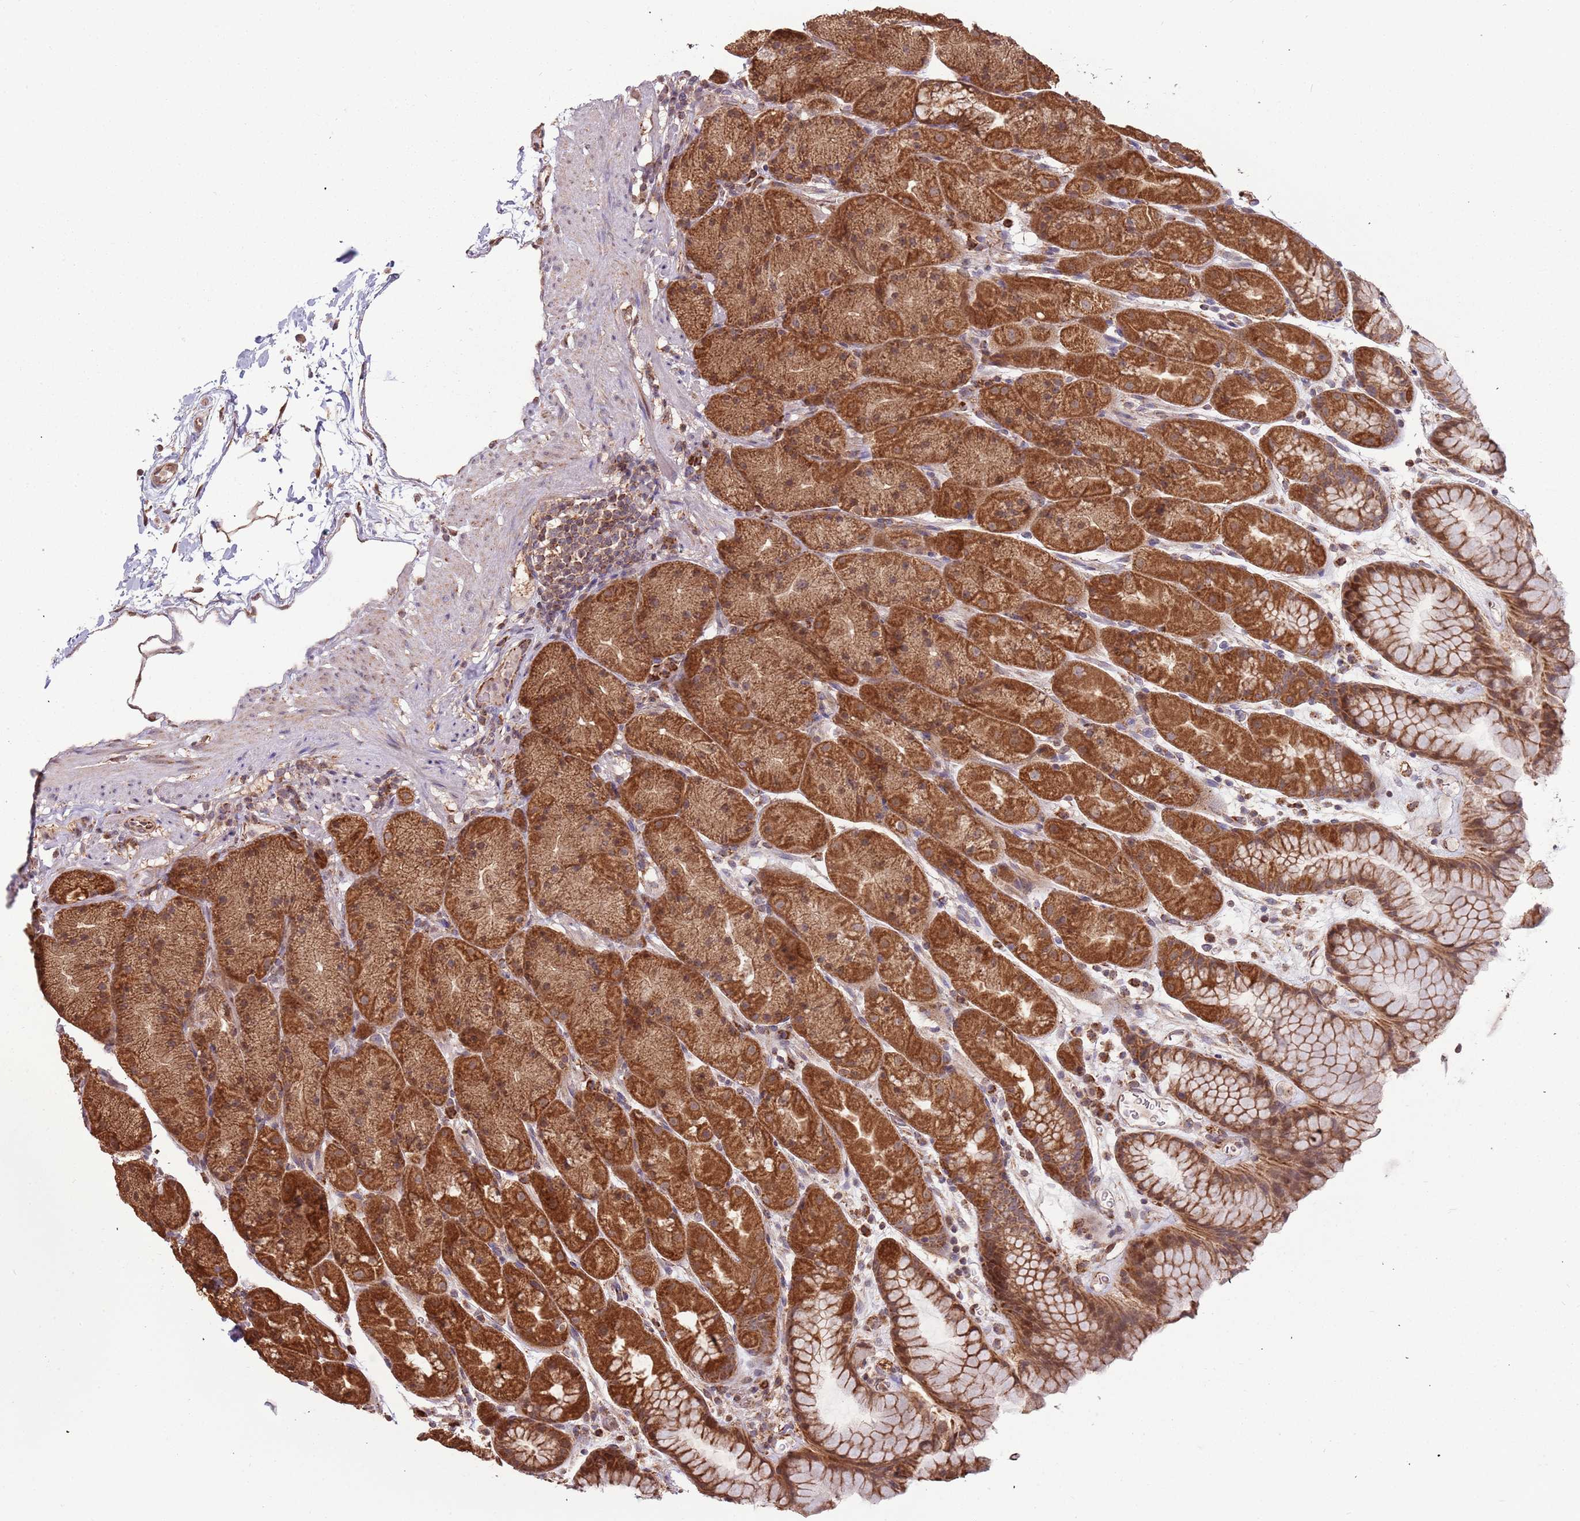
{"staining": {"intensity": "strong", "quantity": ">75%", "location": "cytoplasmic/membranous"}, "tissue": "stomach", "cell_type": "Glandular cells", "image_type": "normal", "snomed": [{"axis": "morphology", "description": "Normal tissue, NOS"}, {"axis": "topography", "description": "Stomach, upper"}, {"axis": "topography", "description": "Stomach, lower"}], "caption": "Immunohistochemical staining of normal stomach reveals >75% levels of strong cytoplasmic/membranous protein expression in approximately >75% of glandular cells. Using DAB (brown) and hematoxylin (blue) stains, captured at high magnification using brightfield microscopy.", "gene": "IL17RD", "patient": {"sex": "male", "age": 67}}